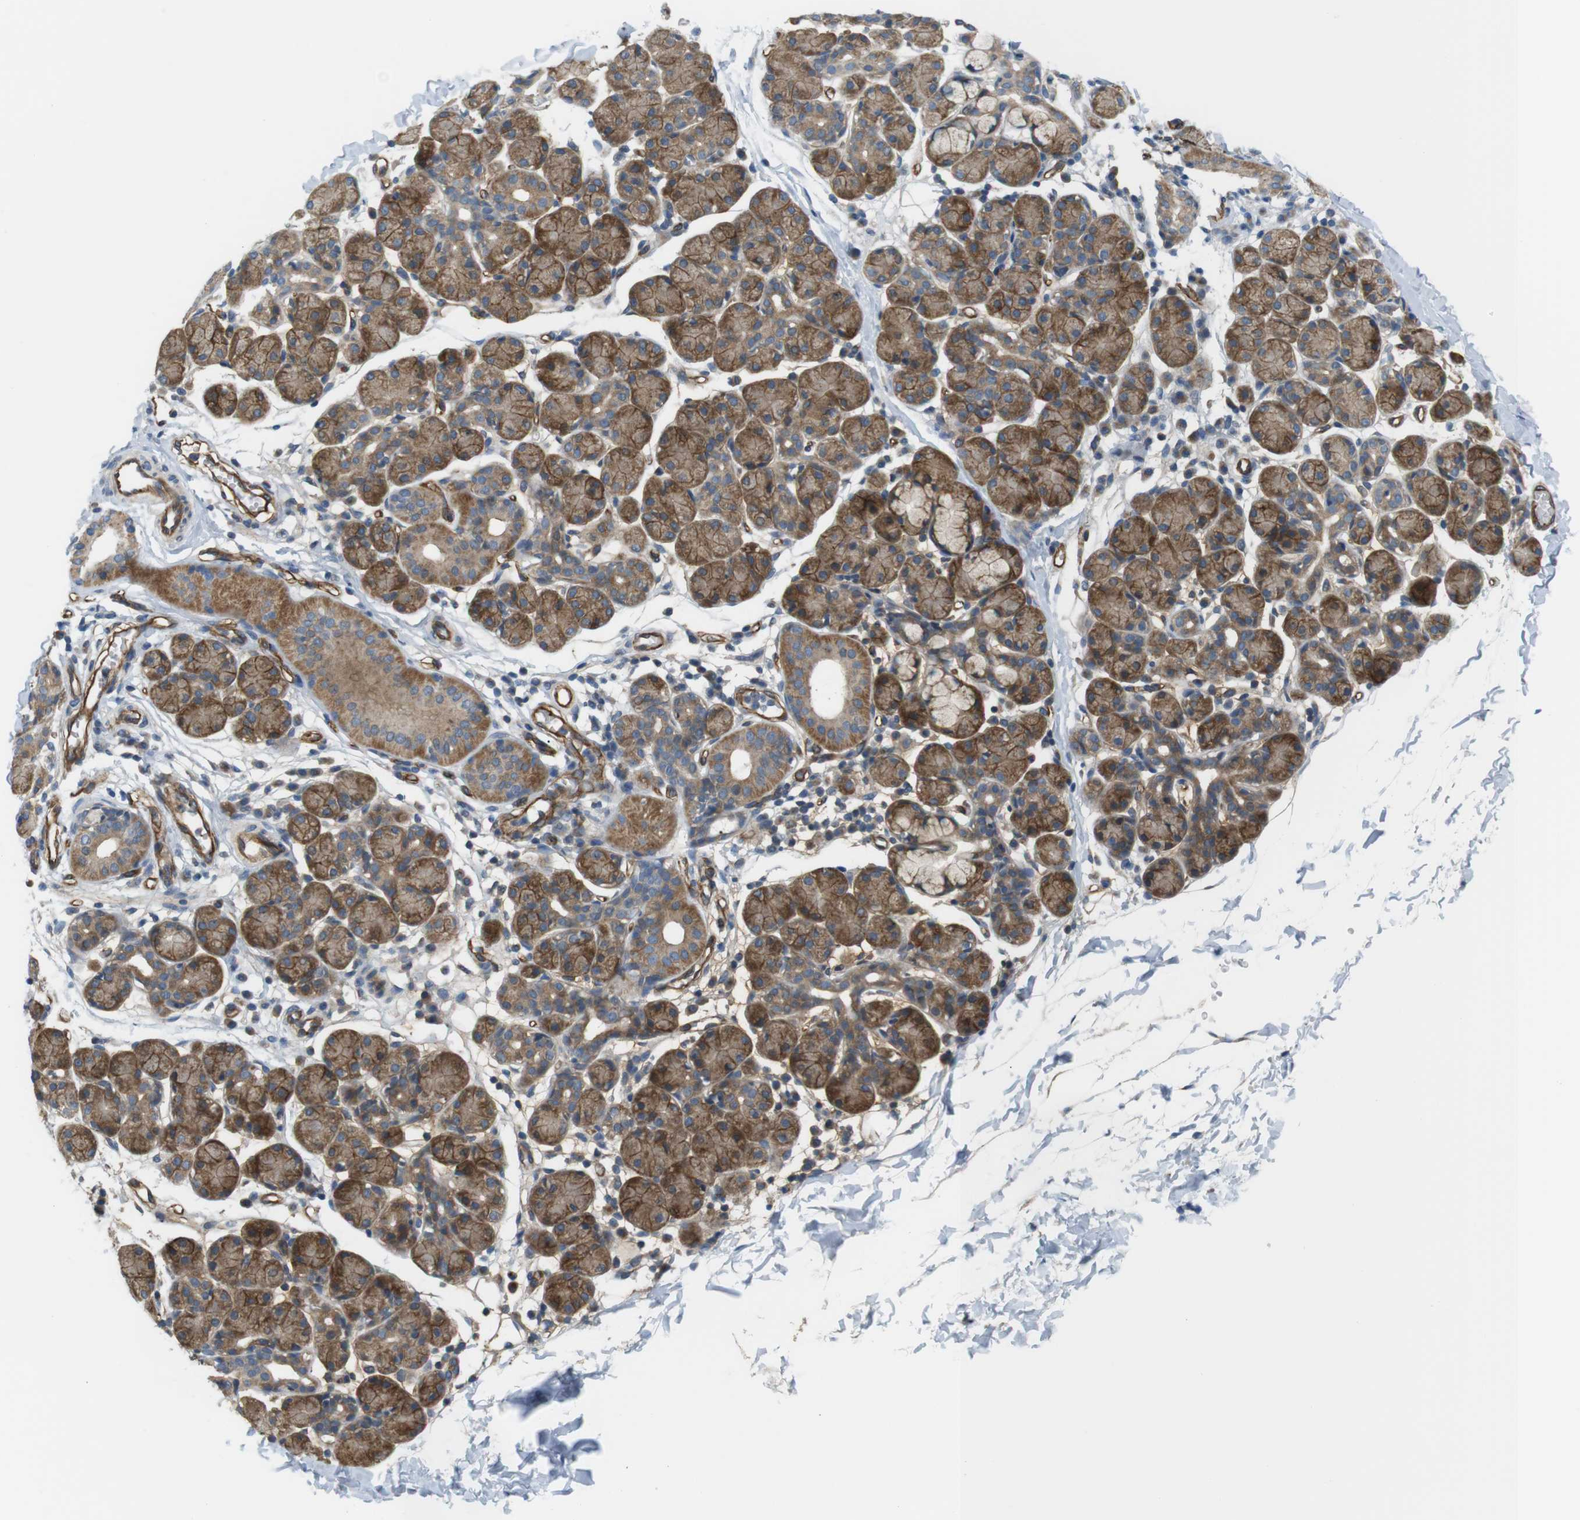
{"staining": {"intensity": "strong", "quantity": ">75%", "location": "cytoplasmic/membranous"}, "tissue": "salivary gland", "cell_type": "Glandular cells", "image_type": "normal", "snomed": [{"axis": "morphology", "description": "Normal tissue, NOS"}, {"axis": "morphology", "description": "Inflammation, NOS"}, {"axis": "topography", "description": "Lymph node"}, {"axis": "topography", "description": "Salivary gland"}], "caption": "Immunohistochemical staining of benign salivary gland shows high levels of strong cytoplasmic/membranous staining in approximately >75% of glandular cells. (DAB (3,3'-diaminobenzidine) IHC with brightfield microscopy, high magnification).", "gene": "BVES", "patient": {"sex": "male", "age": 3}}